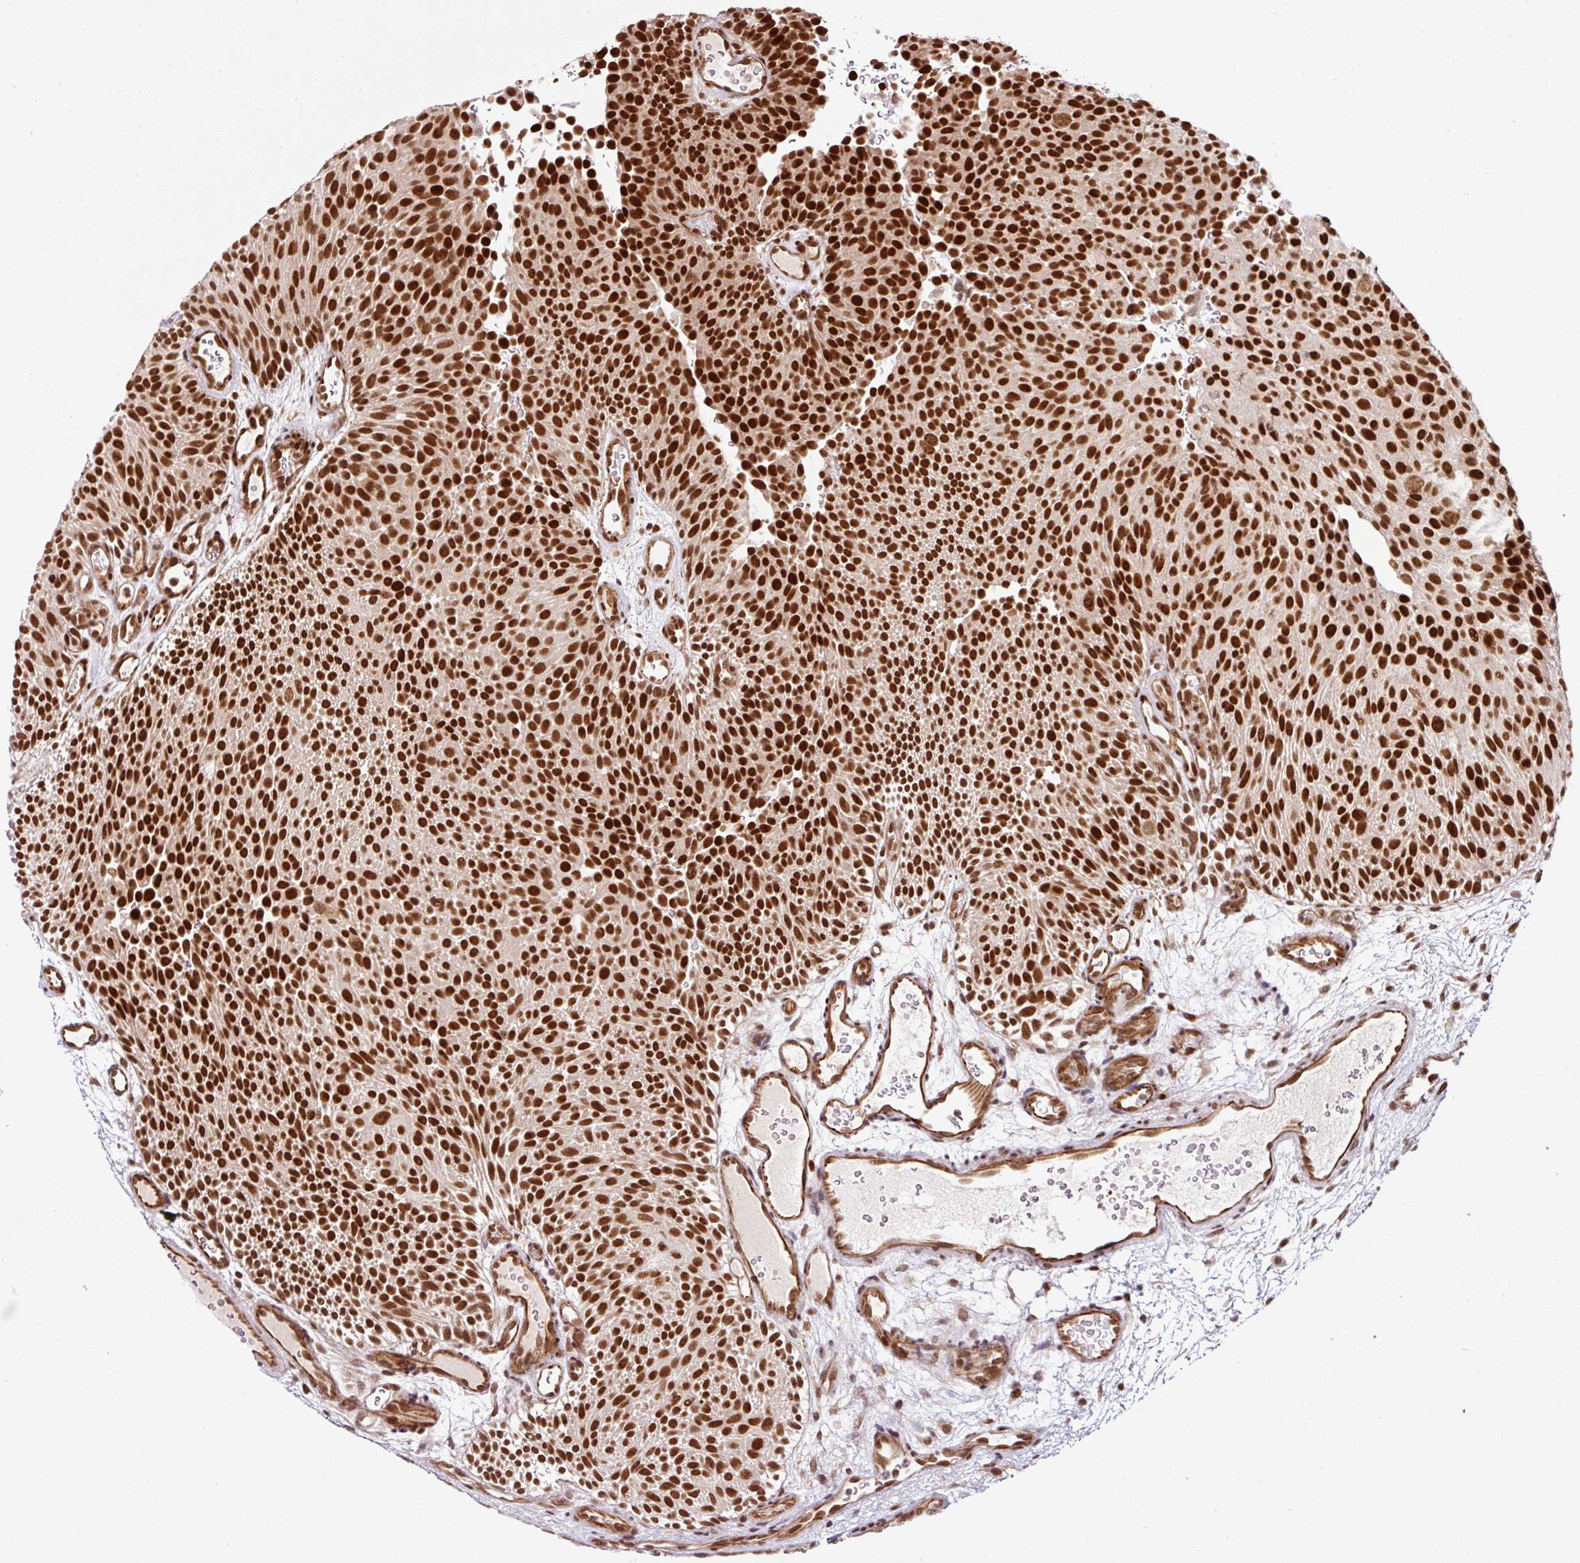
{"staining": {"intensity": "strong", "quantity": ">75%", "location": "nuclear"}, "tissue": "urothelial cancer", "cell_type": "Tumor cells", "image_type": "cancer", "snomed": [{"axis": "morphology", "description": "Urothelial carcinoma, Low grade"}, {"axis": "topography", "description": "Urinary bladder"}], "caption": "Tumor cells exhibit high levels of strong nuclear staining in approximately >75% of cells in urothelial carcinoma (low-grade). The staining was performed using DAB to visualize the protein expression in brown, while the nuclei were stained in blue with hematoxylin (Magnification: 20x).", "gene": "MORF4L2", "patient": {"sex": "male", "age": 78}}